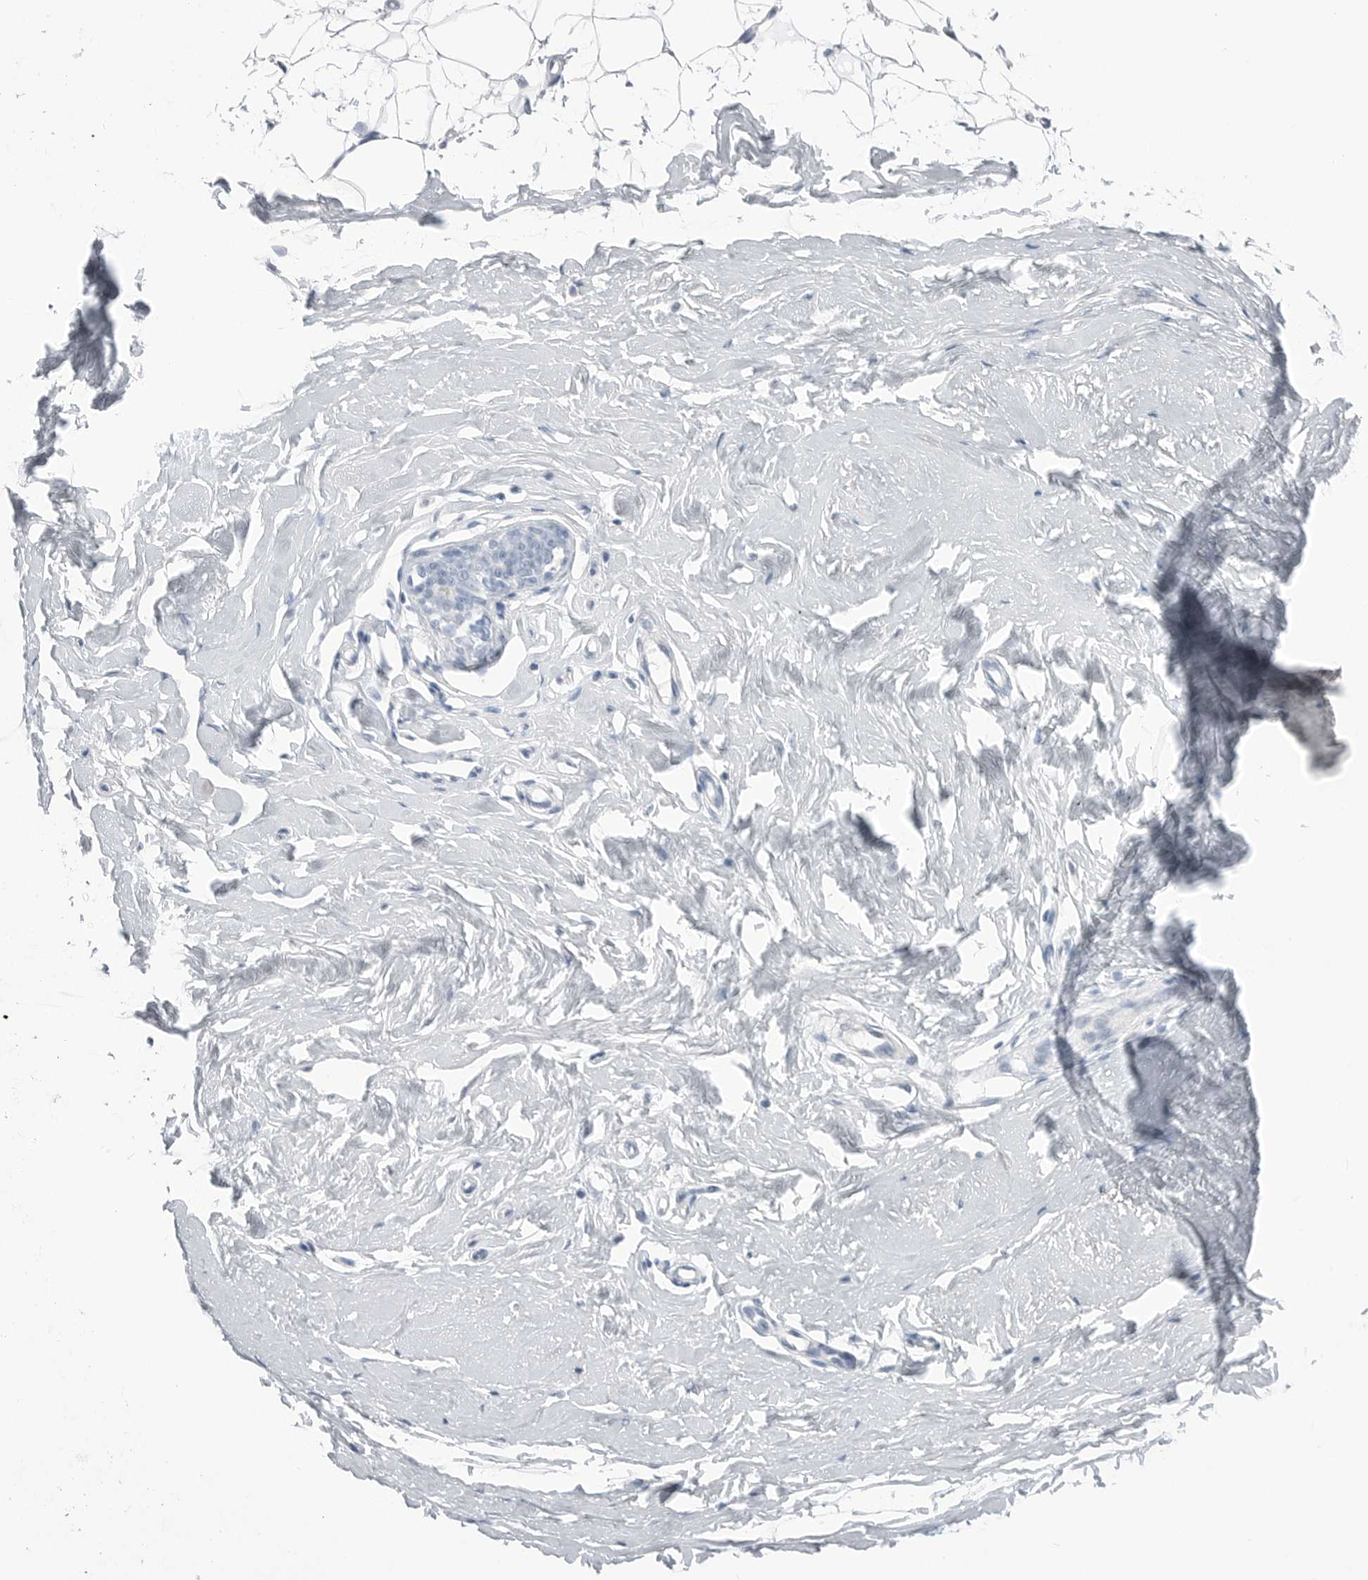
{"staining": {"intensity": "negative", "quantity": "none", "location": "none"}, "tissue": "breast", "cell_type": "Adipocytes", "image_type": "normal", "snomed": [{"axis": "morphology", "description": "Normal tissue, NOS"}, {"axis": "topography", "description": "Breast"}], "caption": "This photomicrograph is of benign breast stained with IHC to label a protein in brown with the nuclei are counter-stained blue. There is no staining in adipocytes.", "gene": "ABHD12", "patient": {"sex": "female", "age": 23}}